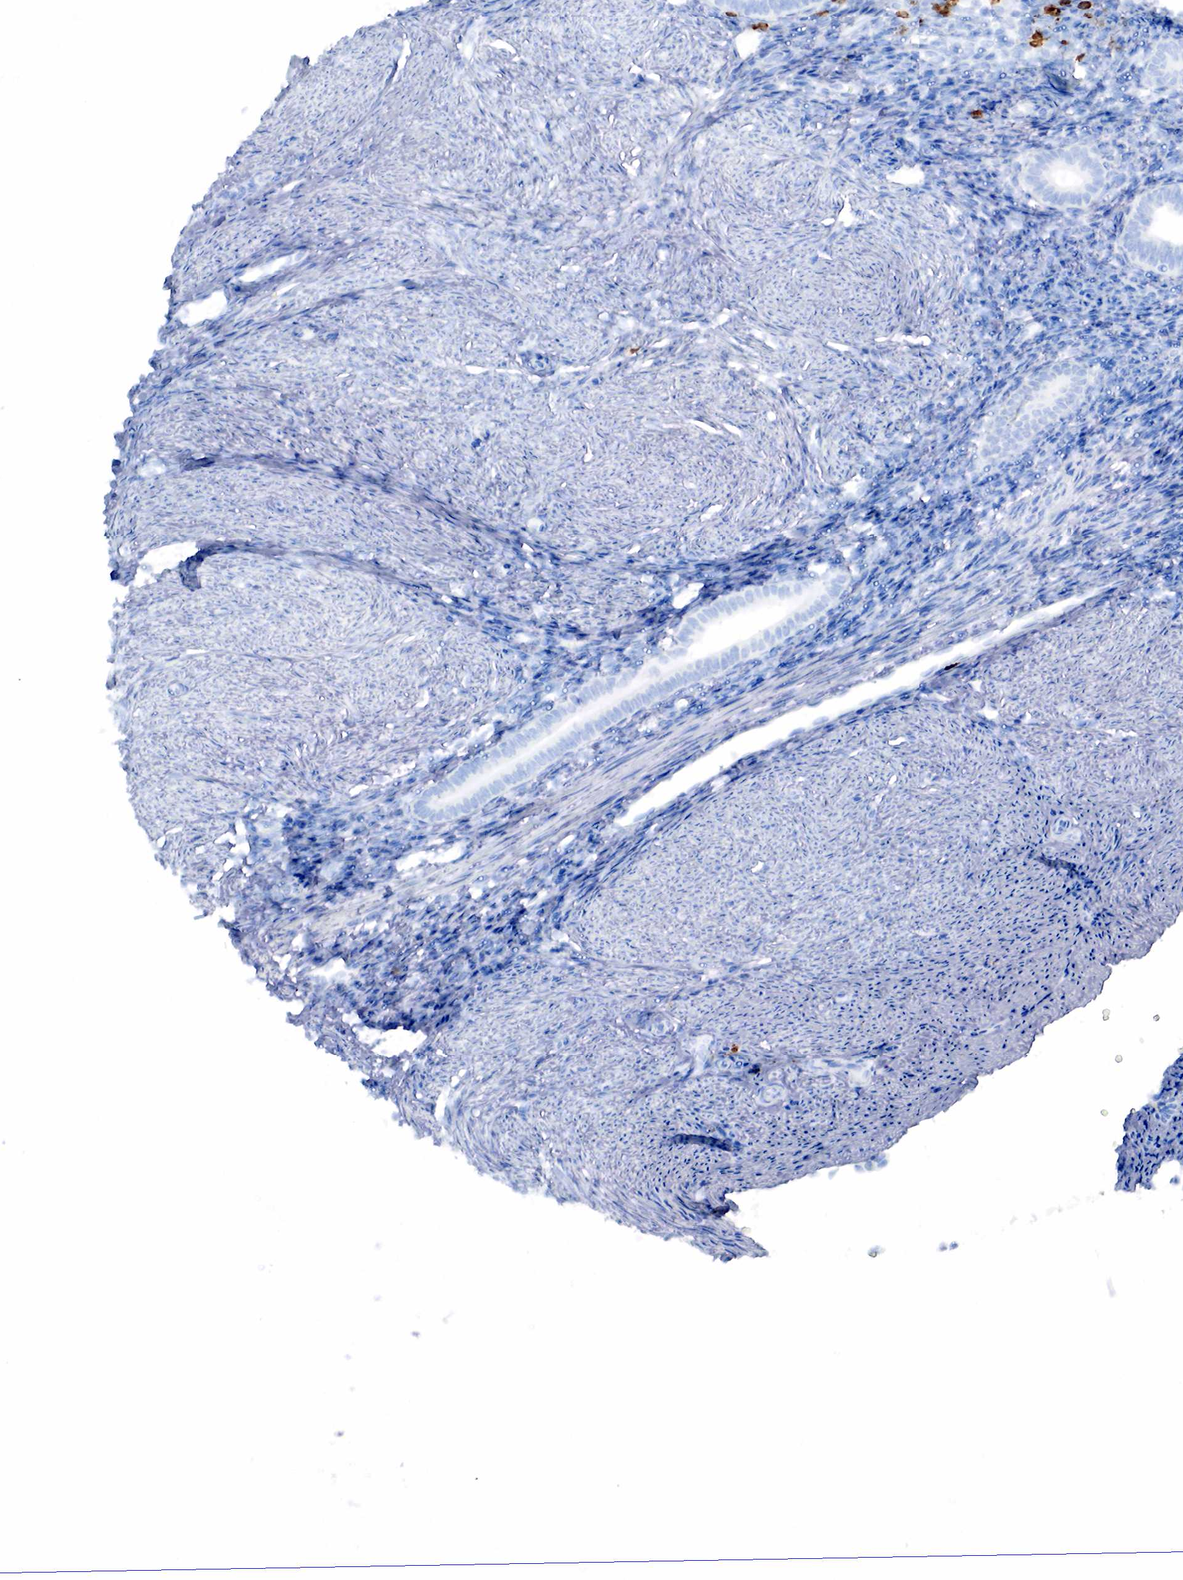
{"staining": {"intensity": "strong", "quantity": "<25%", "location": "cytoplasmic/membranous"}, "tissue": "endometrium", "cell_type": "Cells in endometrial stroma", "image_type": "normal", "snomed": [{"axis": "morphology", "description": "Normal tissue, NOS"}, {"axis": "topography", "description": "Endometrium"}], "caption": "This image displays immunohistochemistry (IHC) staining of unremarkable endometrium, with medium strong cytoplasmic/membranous expression in approximately <25% of cells in endometrial stroma.", "gene": "CD79A", "patient": {"sex": "female", "age": 52}}